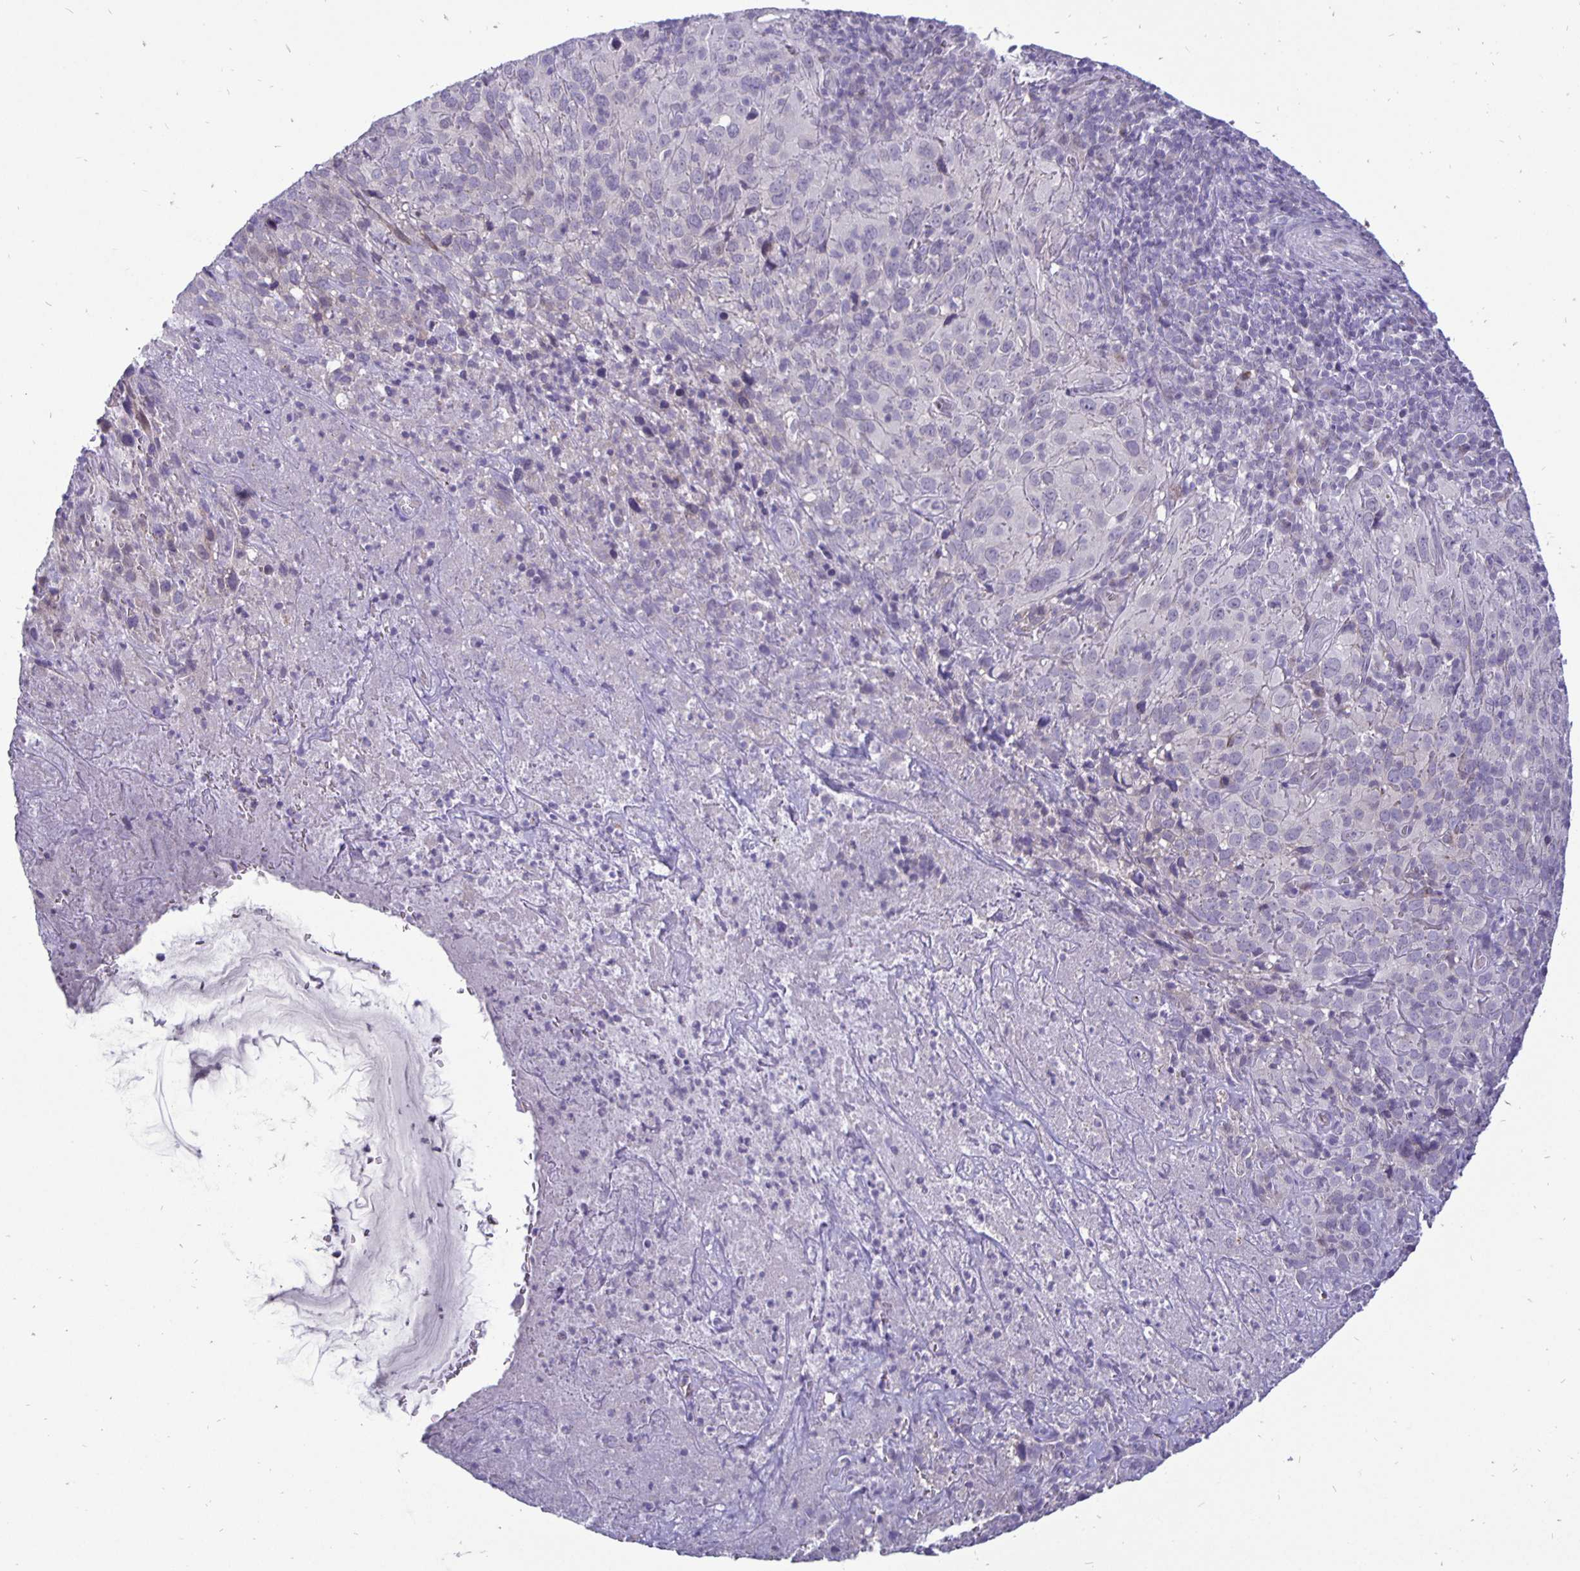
{"staining": {"intensity": "negative", "quantity": "none", "location": "none"}, "tissue": "cervical cancer", "cell_type": "Tumor cells", "image_type": "cancer", "snomed": [{"axis": "morphology", "description": "Squamous cell carcinoma, NOS"}, {"axis": "topography", "description": "Cervix"}], "caption": "Immunohistochemical staining of cervical cancer (squamous cell carcinoma) exhibits no significant expression in tumor cells. (DAB (3,3'-diaminobenzidine) immunohistochemistry (IHC) visualized using brightfield microscopy, high magnification).", "gene": "ERBB2", "patient": {"sex": "female", "age": 51}}